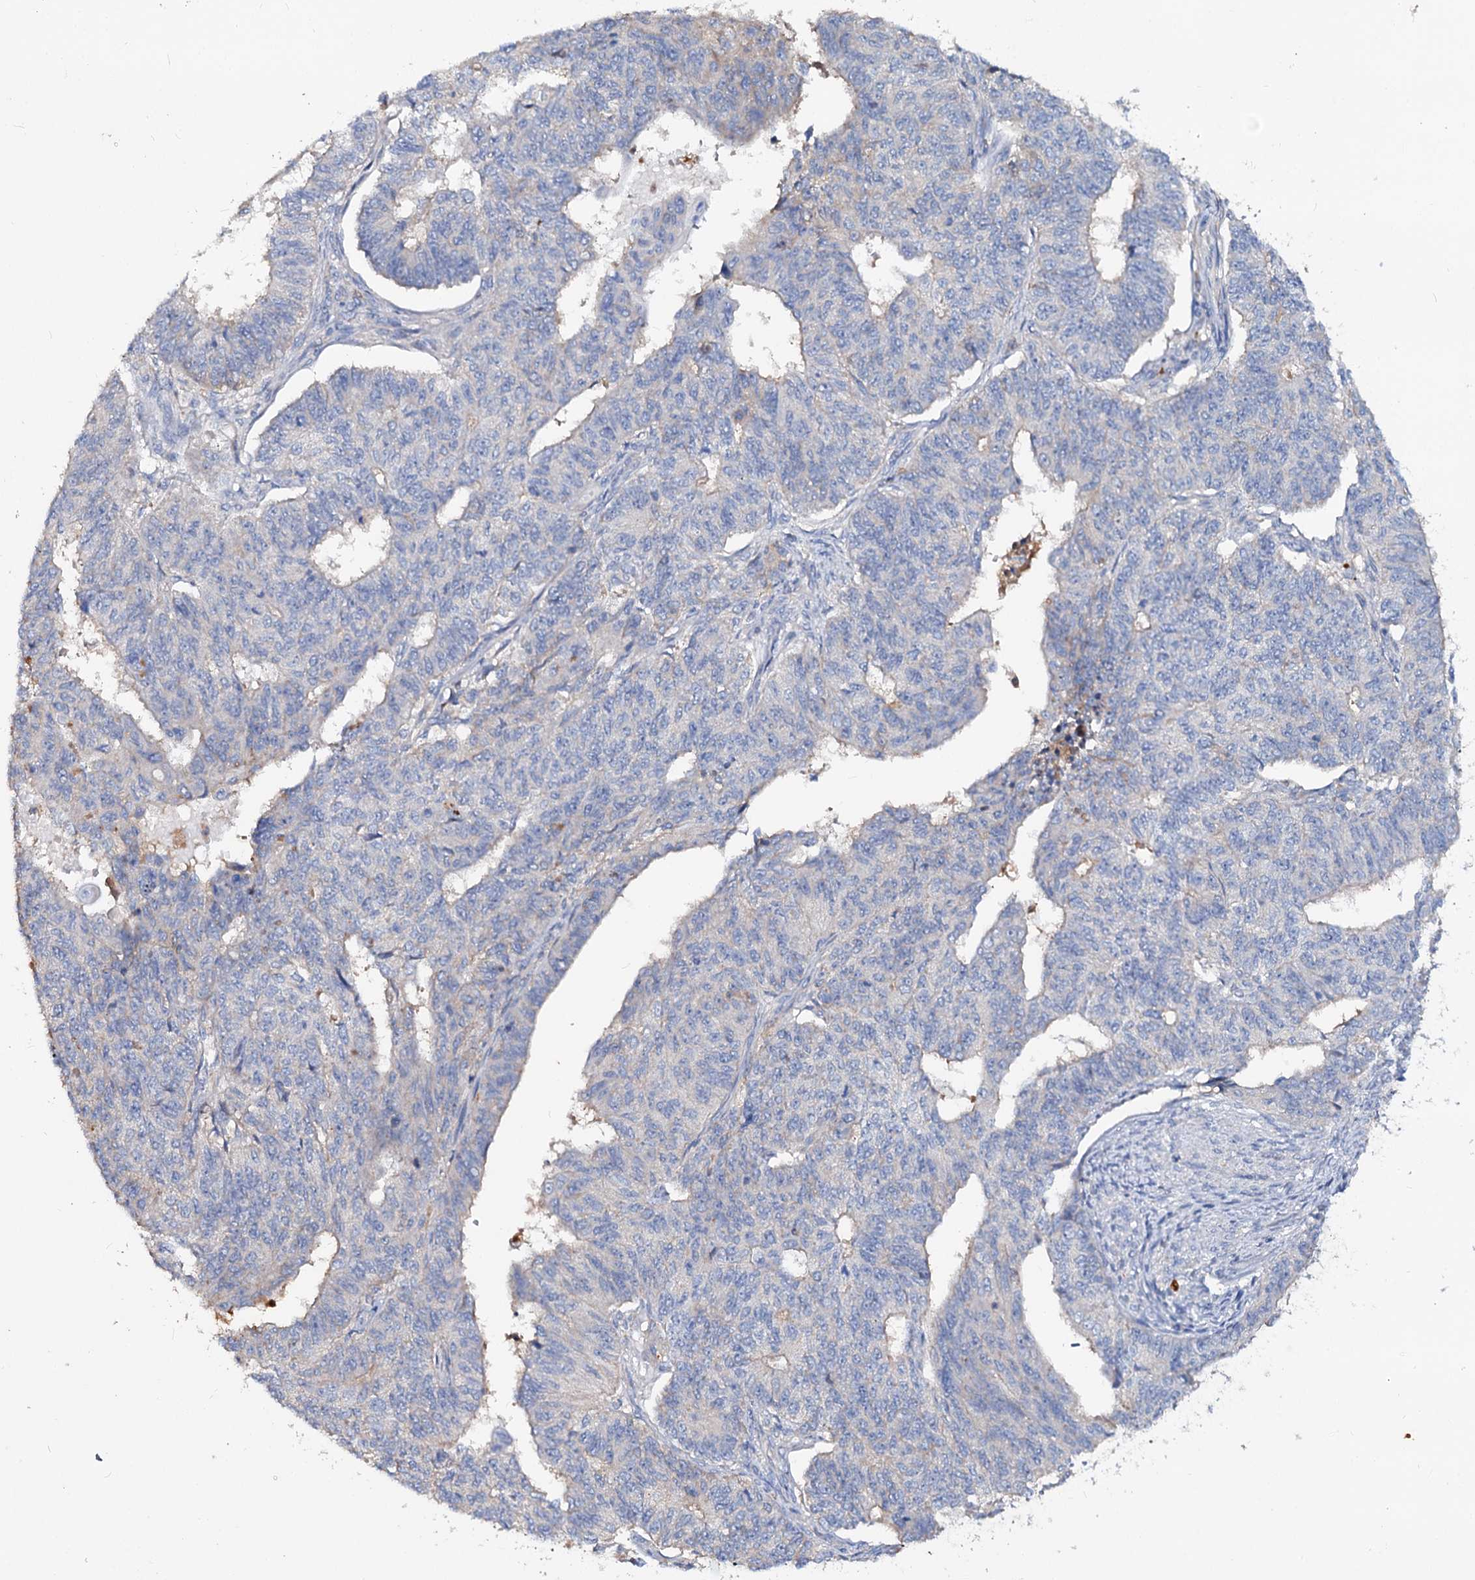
{"staining": {"intensity": "weak", "quantity": "<25%", "location": "cytoplasmic/membranous"}, "tissue": "endometrial cancer", "cell_type": "Tumor cells", "image_type": "cancer", "snomed": [{"axis": "morphology", "description": "Adenocarcinoma, NOS"}, {"axis": "topography", "description": "Endometrium"}], "caption": "Tumor cells show no significant staining in endometrial adenocarcinoma.", "gene": "ACY3", "patient": {"sex": "female", "age": 32}}